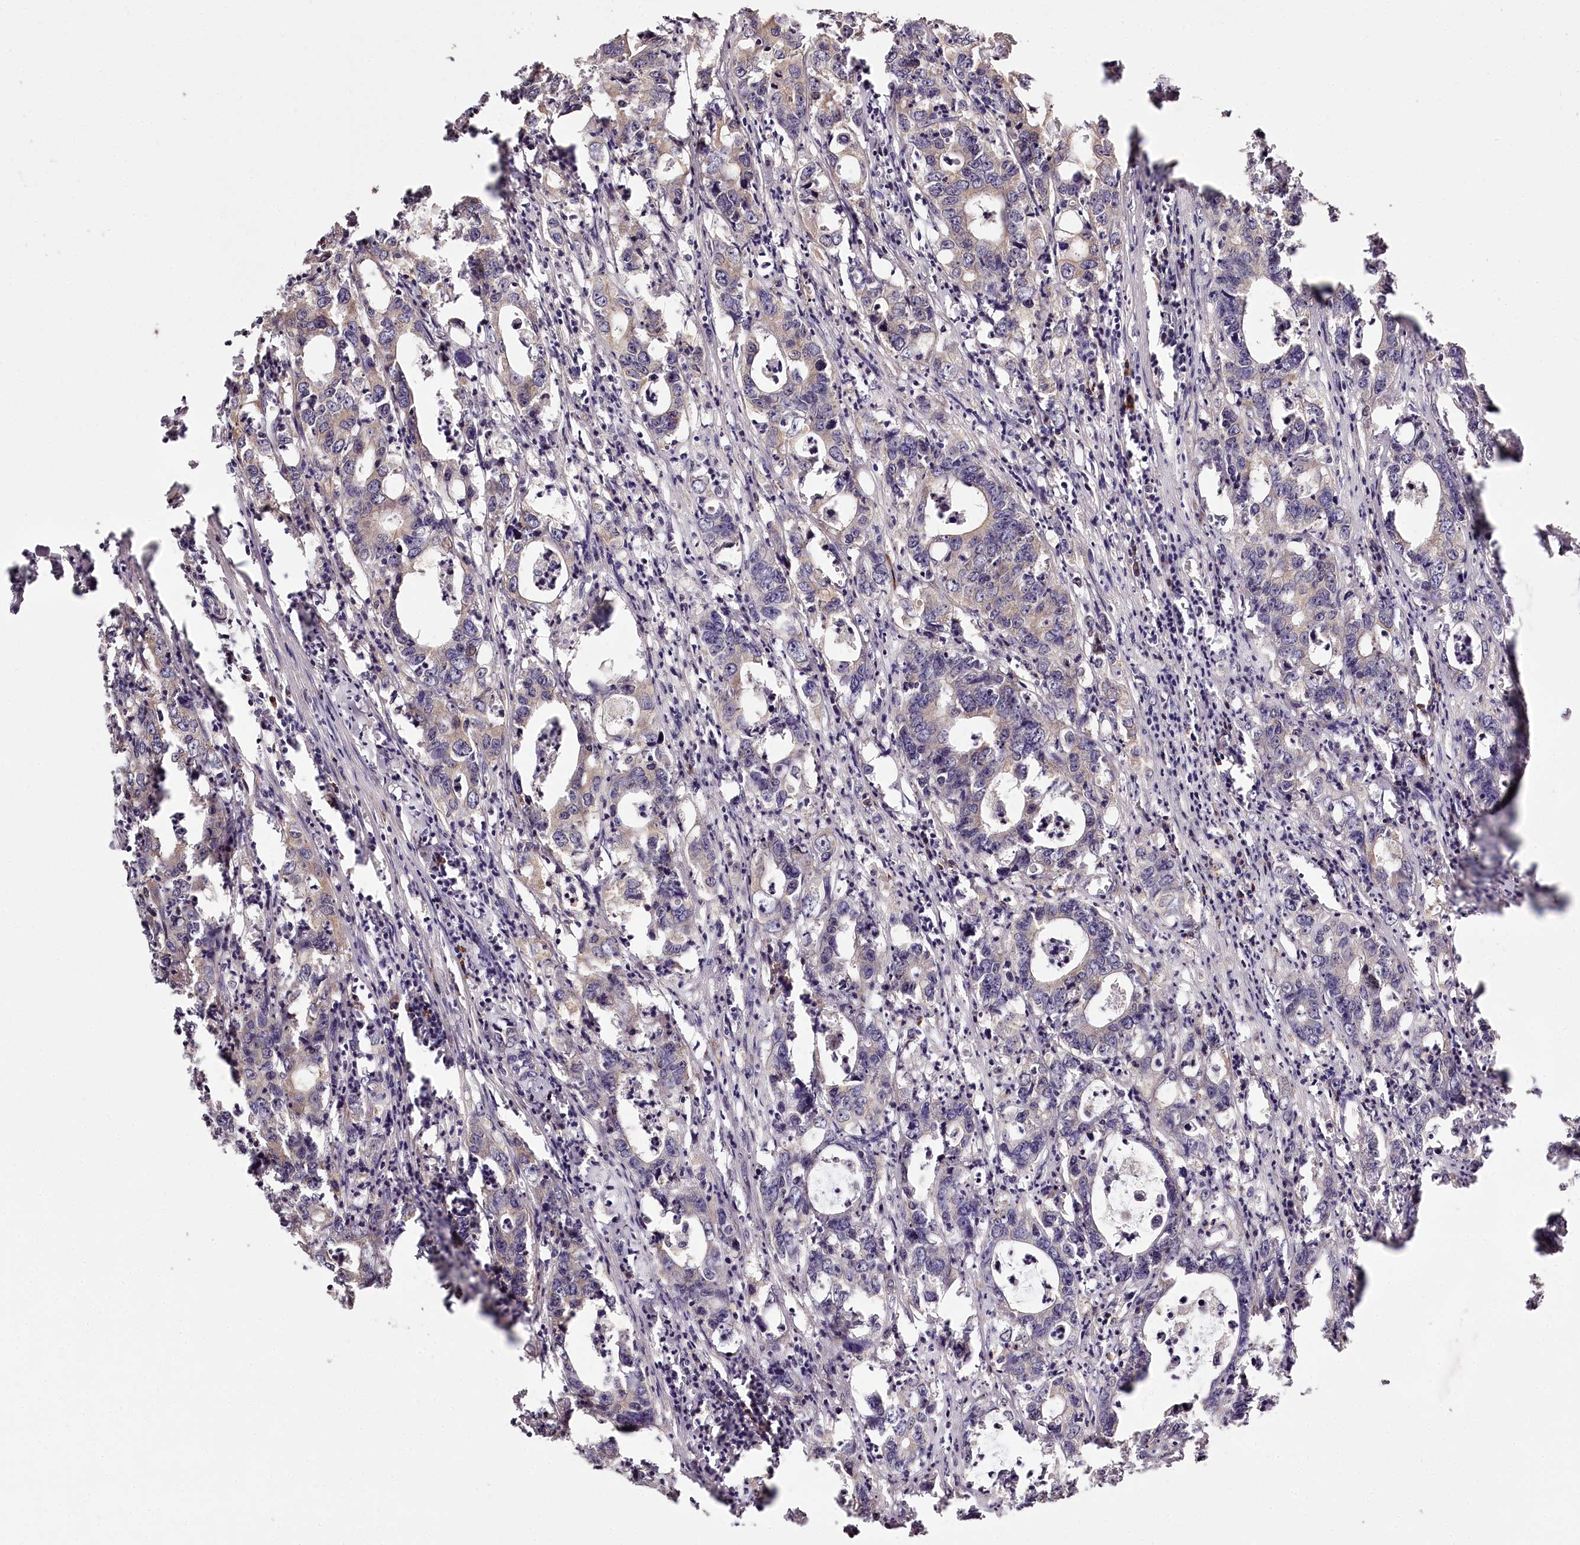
{"staining": {"intensity": "negative", "quantity": "none", "location": "none"}, "tissue": "colorectal cancer", "cell_type": "Tumor cells", "image_type": "cancer", "snomed": [{"axis": "morphology", "description": "Adenocarcinoma, NOS"}, {"axis": "topography", "description": "Colon"}], "caption": "Colorectal cancer stained for a protein using IHC demonstrates no positivity tumor cells.", "gene": "TARS1", "patient": {"sex": "female", "age": 75}}